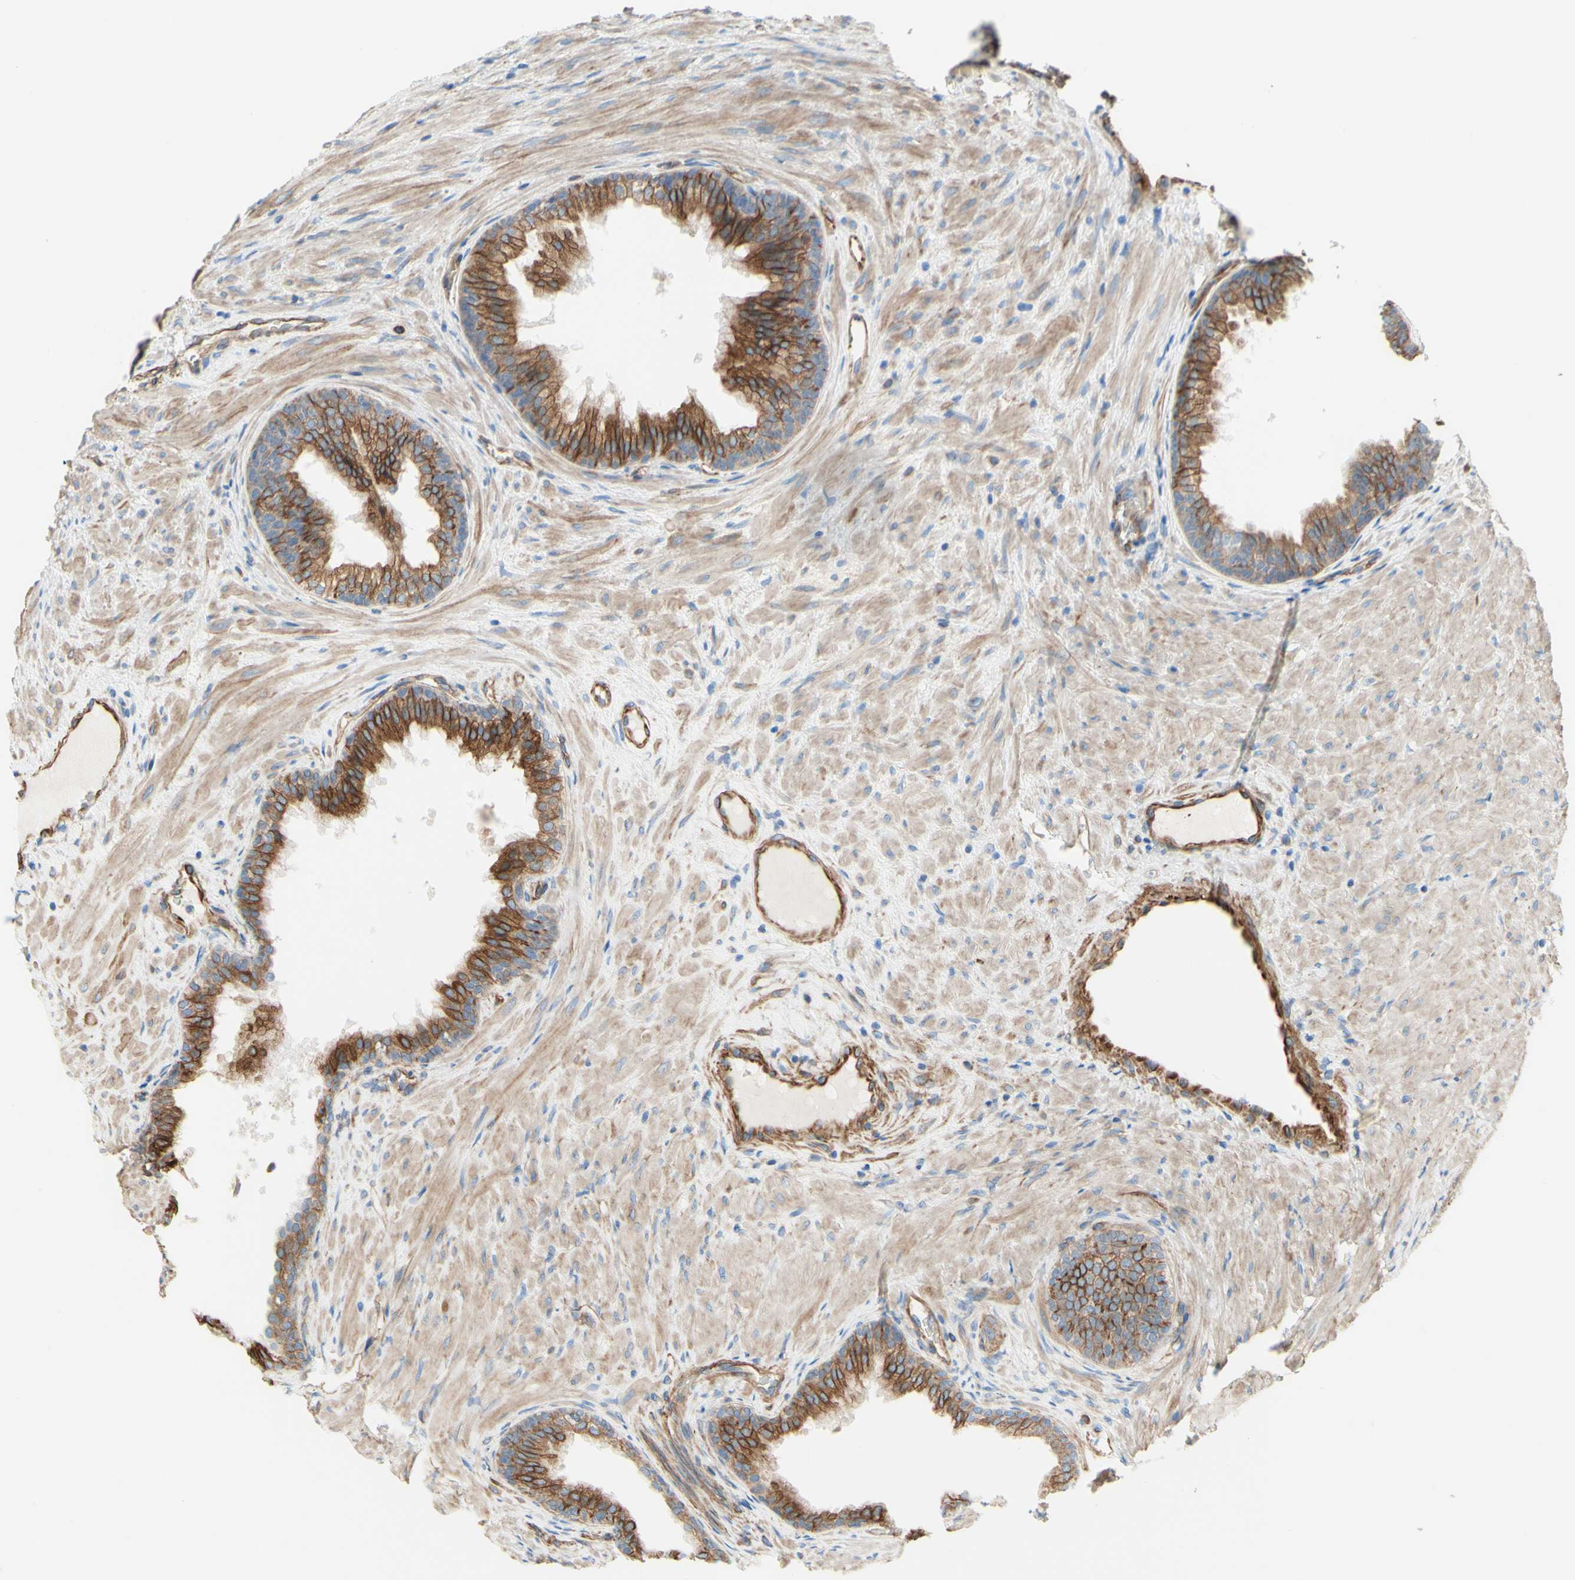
{"staining": {"intensity": "strong", "quantity": ">75%", "location": "cytoplasmic/membranous"}, "tissue": "prostate", "cell_type": "Glandular cells", "image_type": "normal", "snomed": [{"axis": "morphology", "description": "Normal tissue, NOS"}, {"axis": "topography", "description": "Prostate"}], "caption": "IHC image of benign prostate stained for a protein (brown), which demonstrates high levels of strong cytoplasmic/membranous expression in about >75% of glandular cells.", "gene": "ENDOD1", "patient": {"sex": "male", "age": 76}}